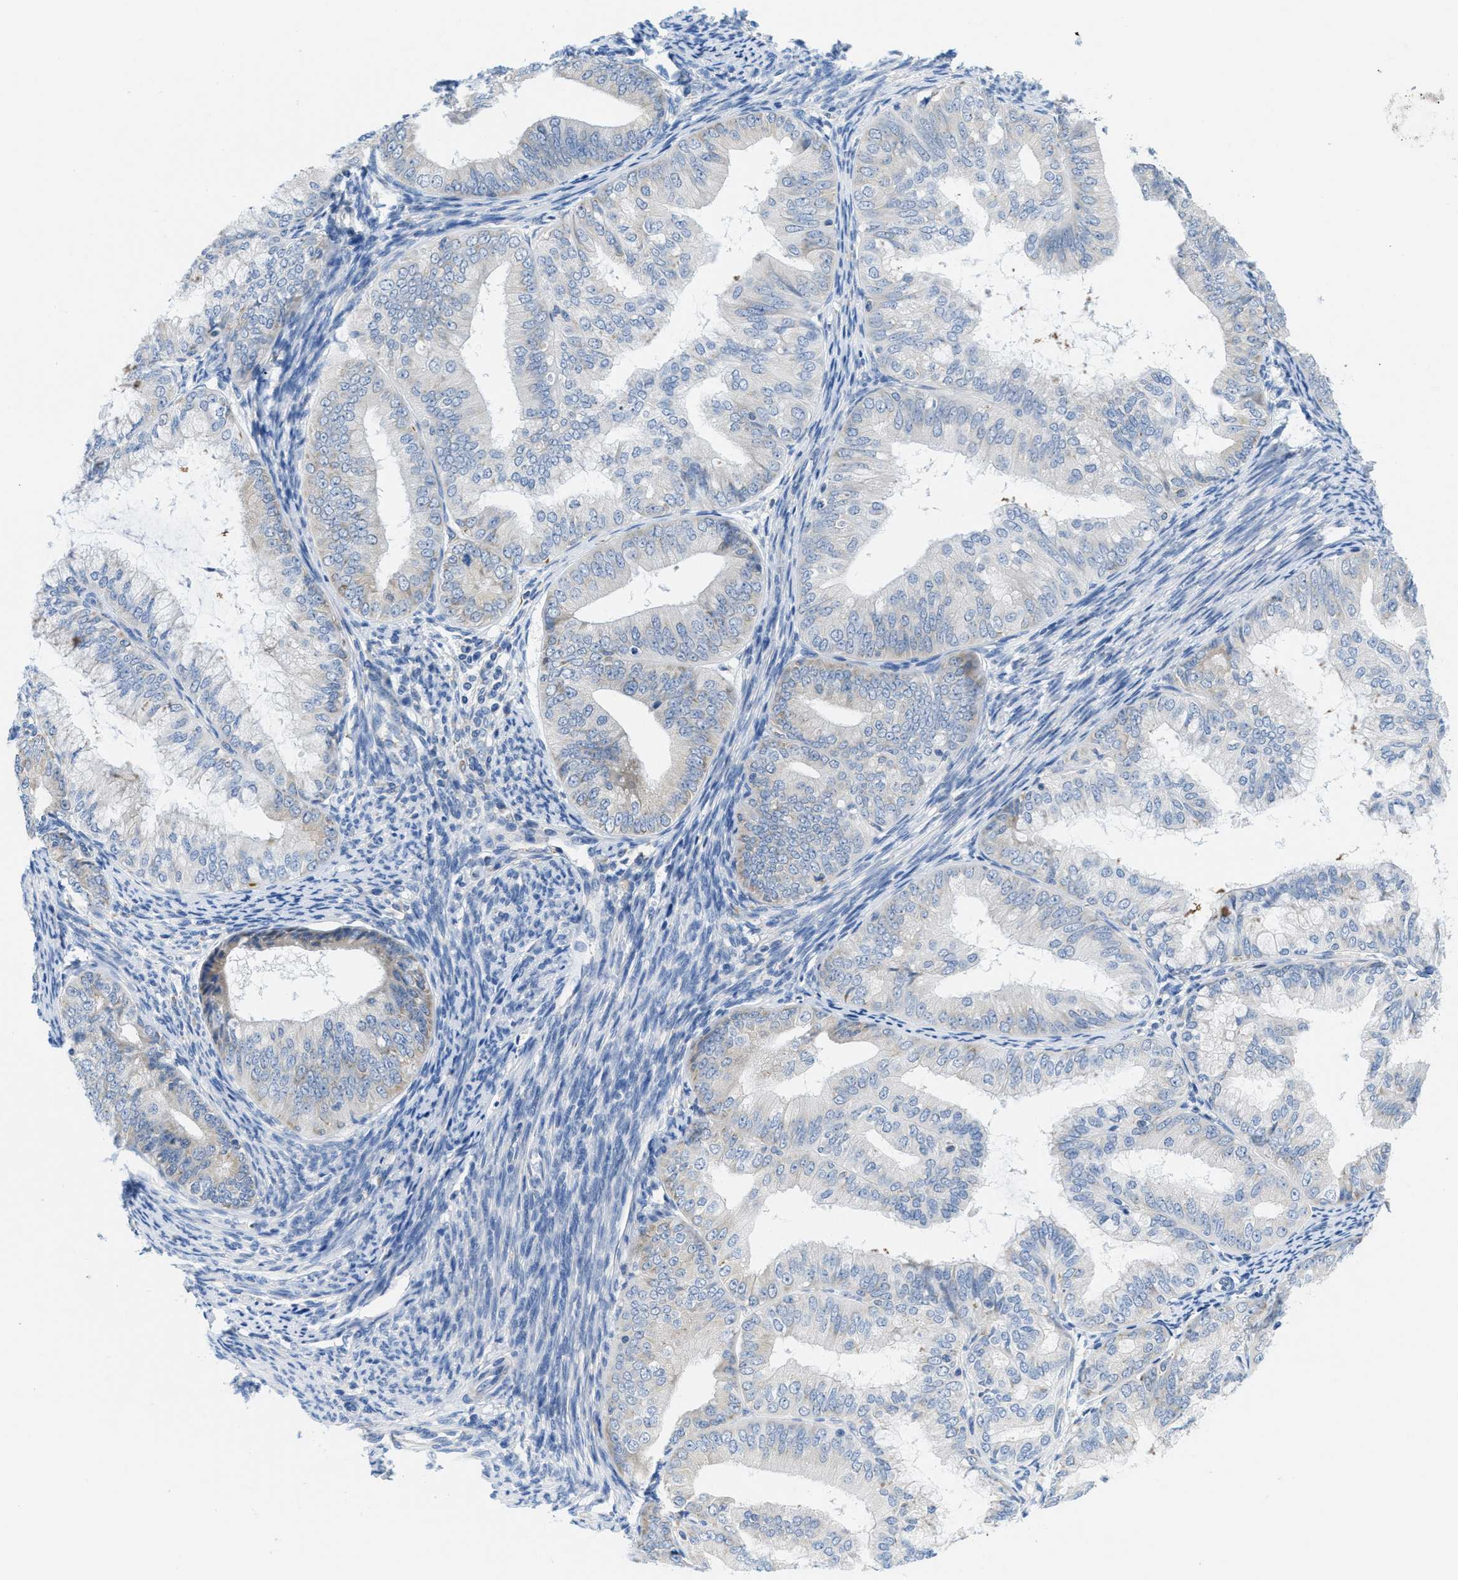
{"staining": {"intensity": "negative", "quantity": "none", "location": "none"}, "tissue": "endometrial cancer", "cell_type": "Tumor cells", "image_type": "cancer", "snomed": [{"axis": "morphology", "description": "Adenocarcinoma, NOS"}, {"axis": "topography", "description": "Endometrium"}], "caption": "DAB (3,3'-diaminobenzidine) immunohistochemical staining of endometrial cancer (adenocarcinoma) demonstrates no significant positivity in tumor cells.", "gene": "PTDSS1", "patient": {"sex": "female", "age": 63}}